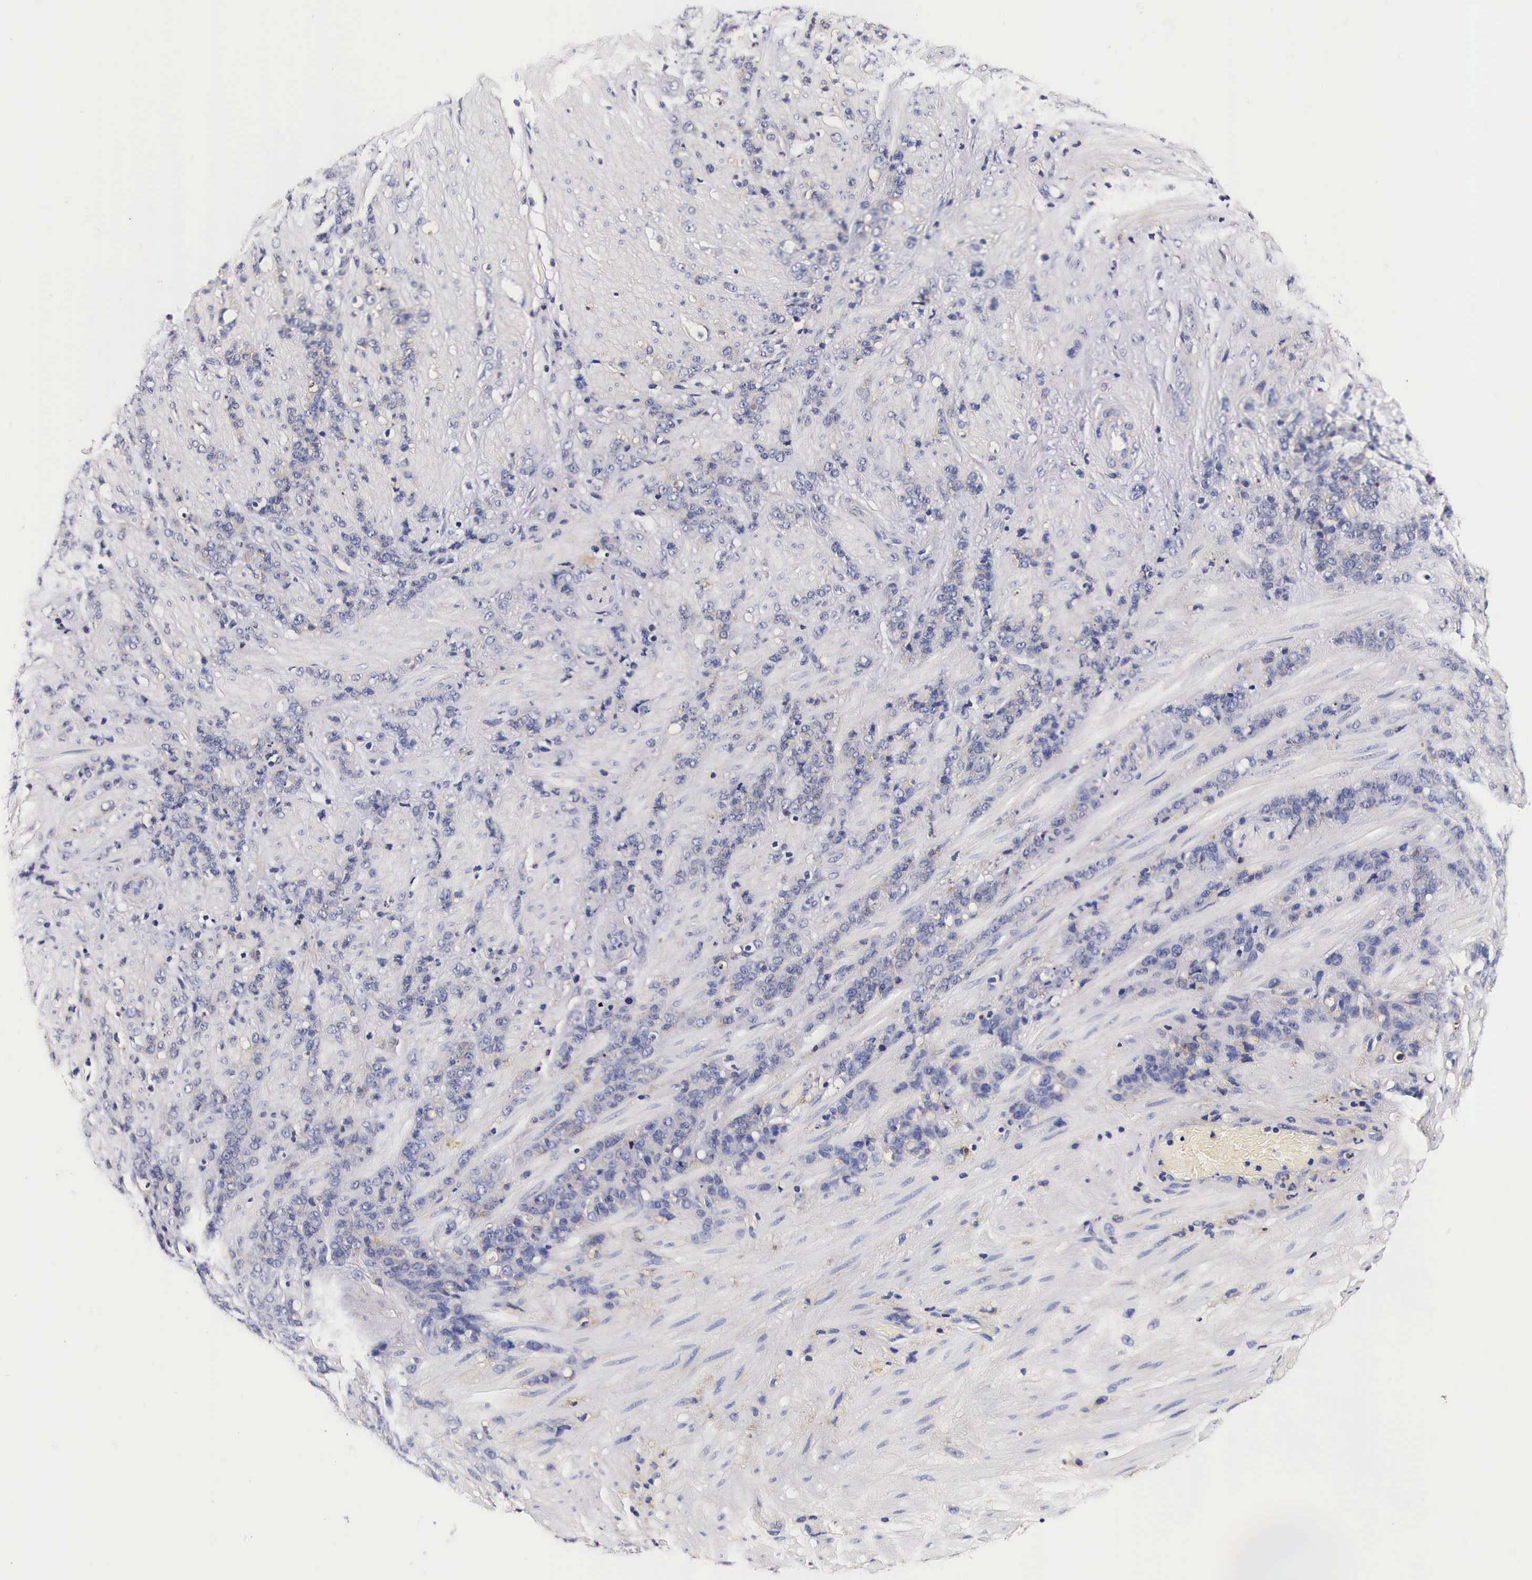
{"staining": {"intensity": "negative", "quantity": "none", "location": "none"}, "tissue": "stomach cancer", "cell_type": "Tumor cells", "image_type": "cancer", "snomed": [{"axis": "morphology", "description": "Adenocarcinoma, NOS"}, {"axis": "topography", "description": "Stomach, lower"}], "caption": "Human stomach cancer stained for a protein using IHC displays no staining in tumor cells.", "gene": "RP2", "patient": {"sex": "male", "age": 88}}